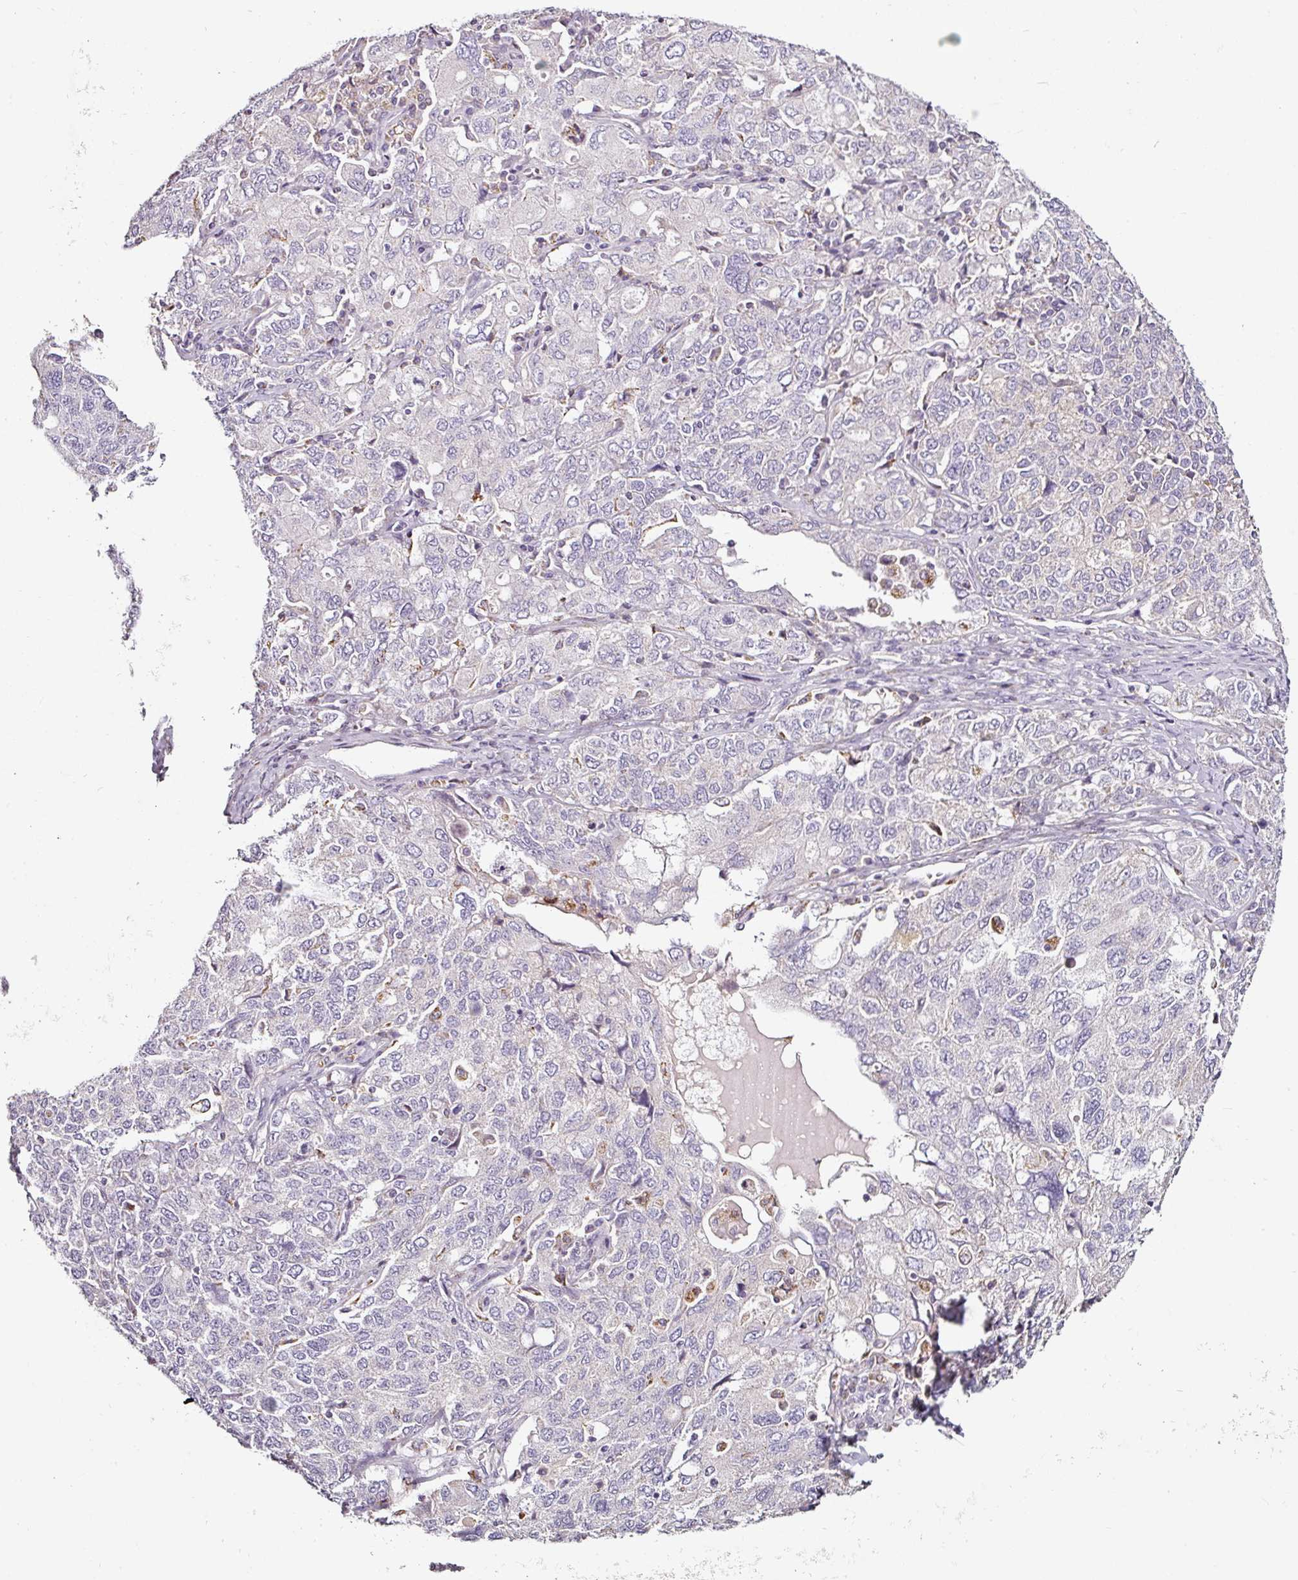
{"staining": {"intensity": "negative", "quantity": "none", "location": "none"}, "tissue": "ovarian cancer", "cell_type": "Tumor cells", "image_type": "cancer", "snomed": [{"axis": "morphology", "description": "Carcinoma, endometroid"}, {"axis": "topography", "description": "Ovary"}], "caption": "Ovarian cancer (endometroid carcinoma) stained for a protein using immunohistochemistry reveals no positivity tumor cells.", "gene": "CAP2", "patient": {"sex": "female", "age": 62}}